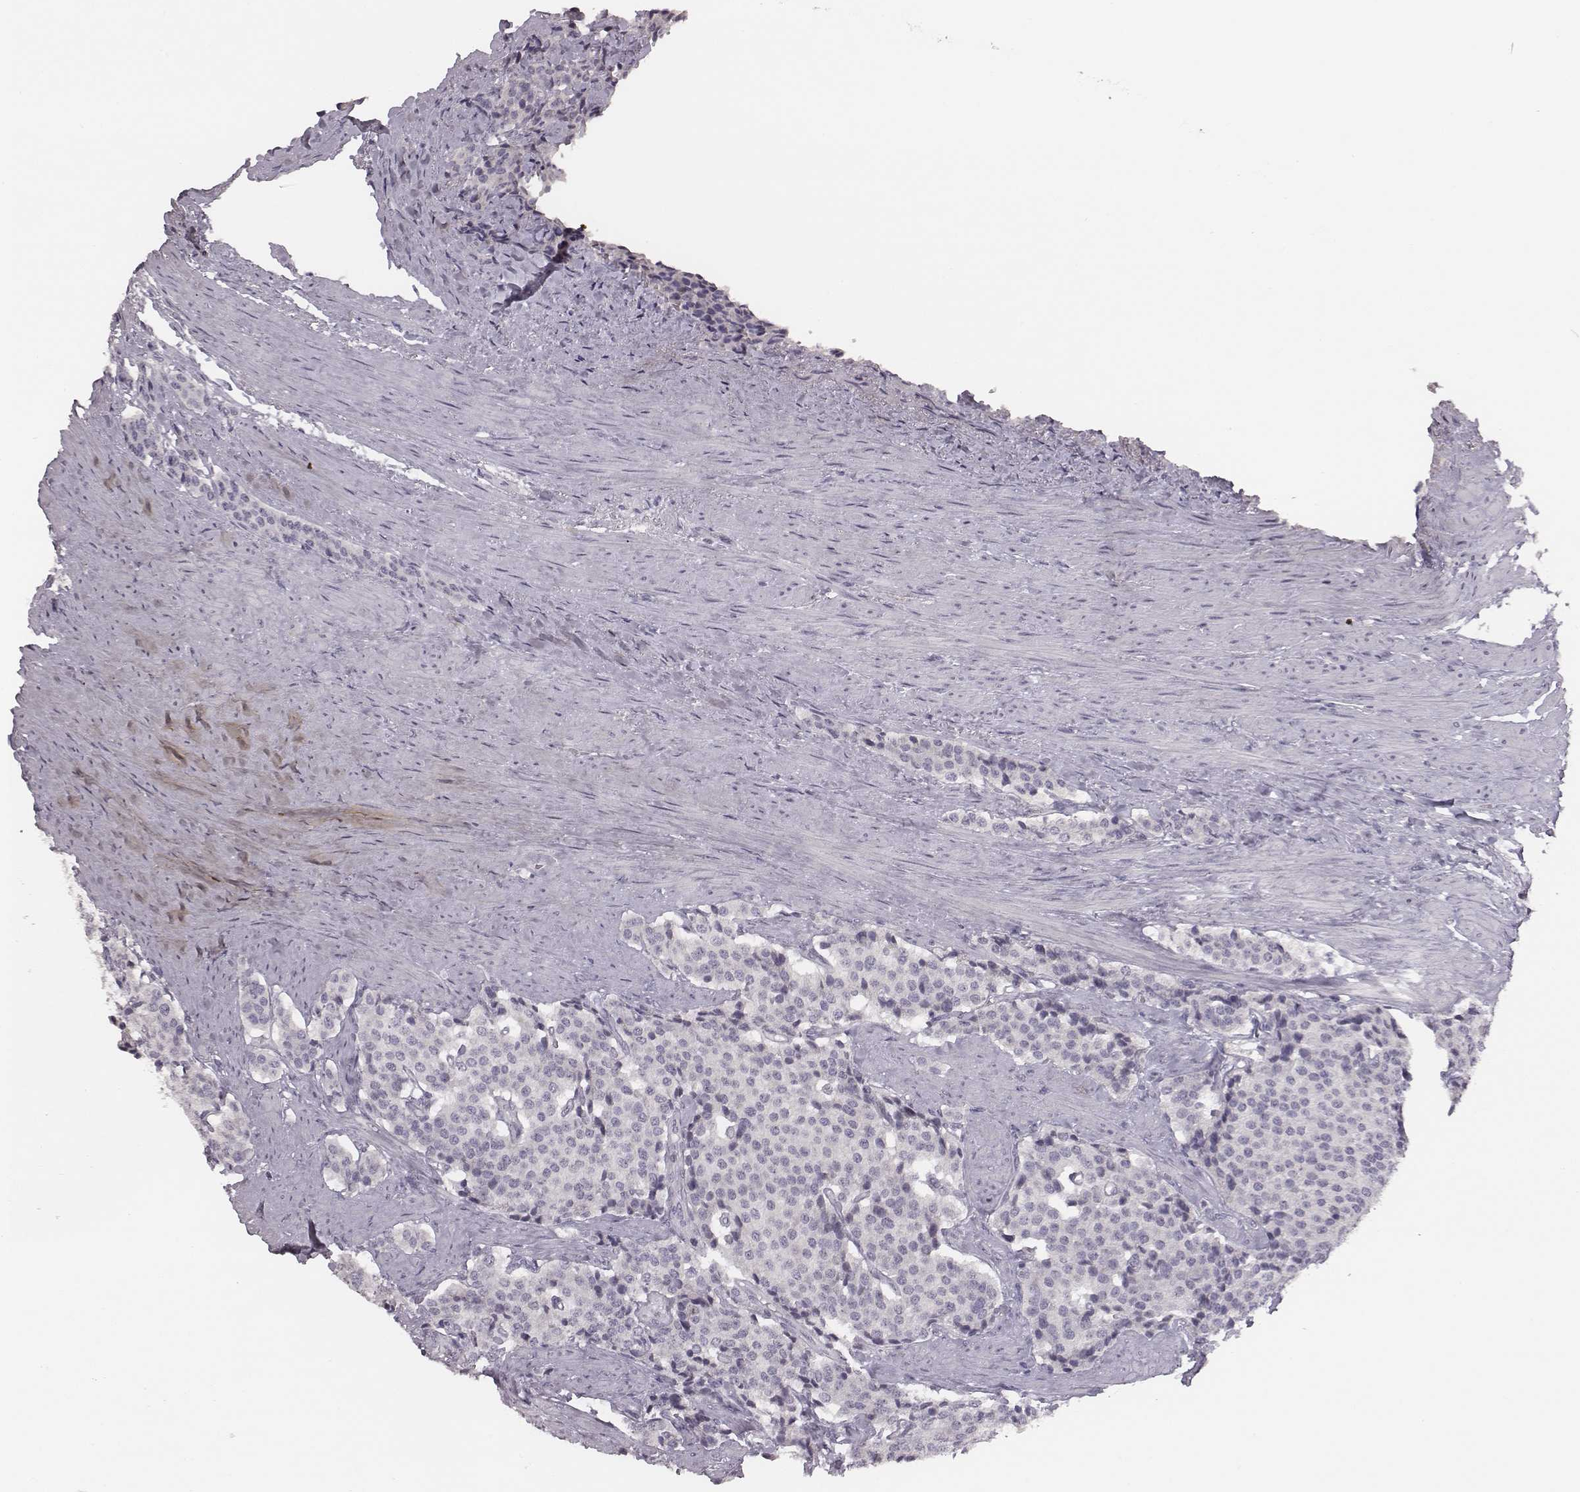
{"staining": {"intensity": "negative", "quantity": "none", "location": "none"}, "tissue": "carcinoid", "cell_type": "Tumor cells", "image_type": "cancer", "snomed": [{"axis": "morphology", "description": "Carcinoid, malignant, NOS"}, {"axis": "topography", "description": "Small intestine"}], "caption": "Immunohistochemistry (IHC) image of neoplastic tissue: human carcinoid (malignant) stained with DAB reveals no significant protein positivity in tumor cells.", "gene": "NIFK", "patient": {"sex": "female", "age": 58}}